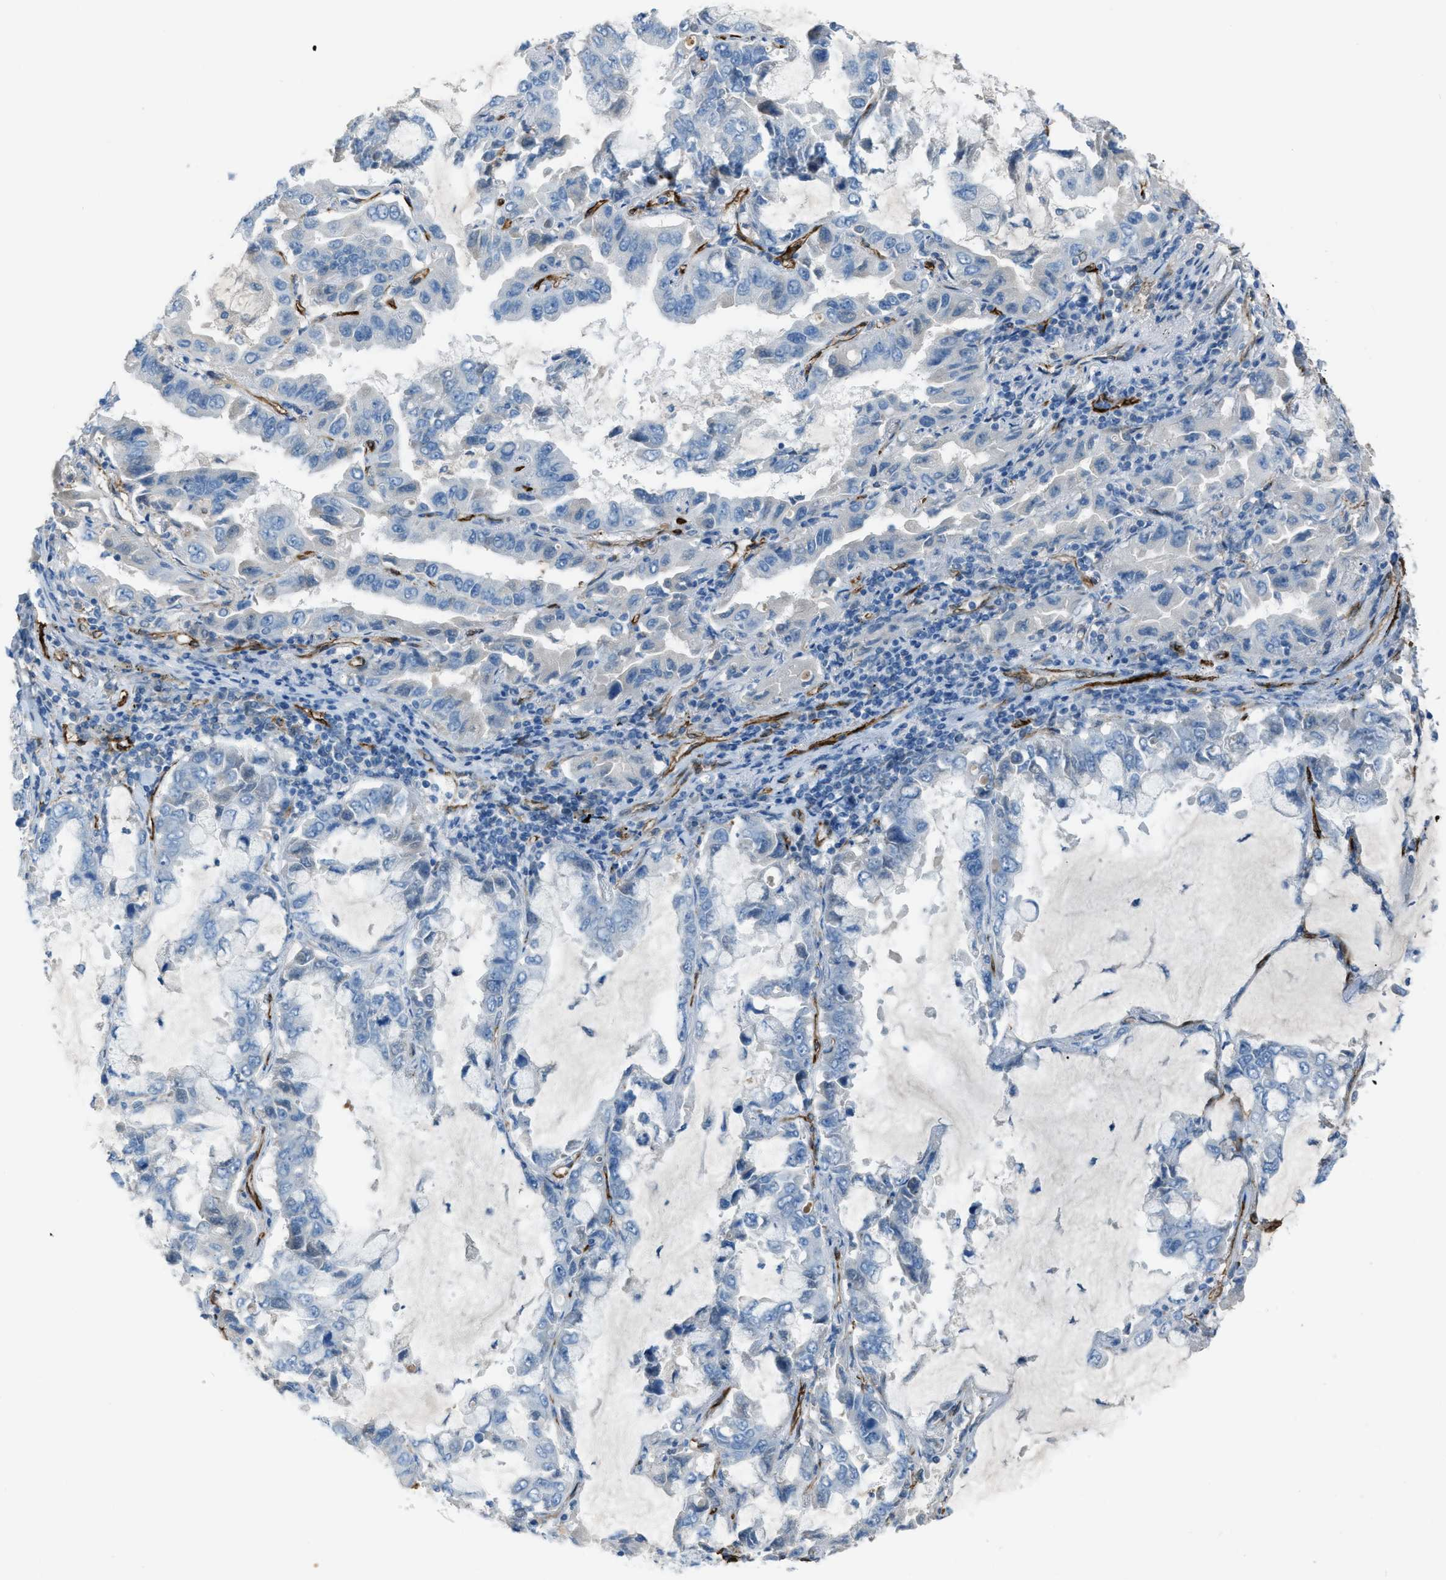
{"staining": {"intensity": "negative", "quantity": "none", "location": "none"}, "tissue": "lung cancer", "cell_type": "Tumor cells", "image_type": "cancer", "snomed": [{"axis": "morphology", "description": "Adenocarcinoma, NOS"}, {"axis": "topography", "description": "Lung"}], "caption": "Human lung cancer stained for a protein using immunohistochemistry displays no expression in tumor cells.", "gene": "SLC22A15", "patient": {"sex": "male", "age": 64}}